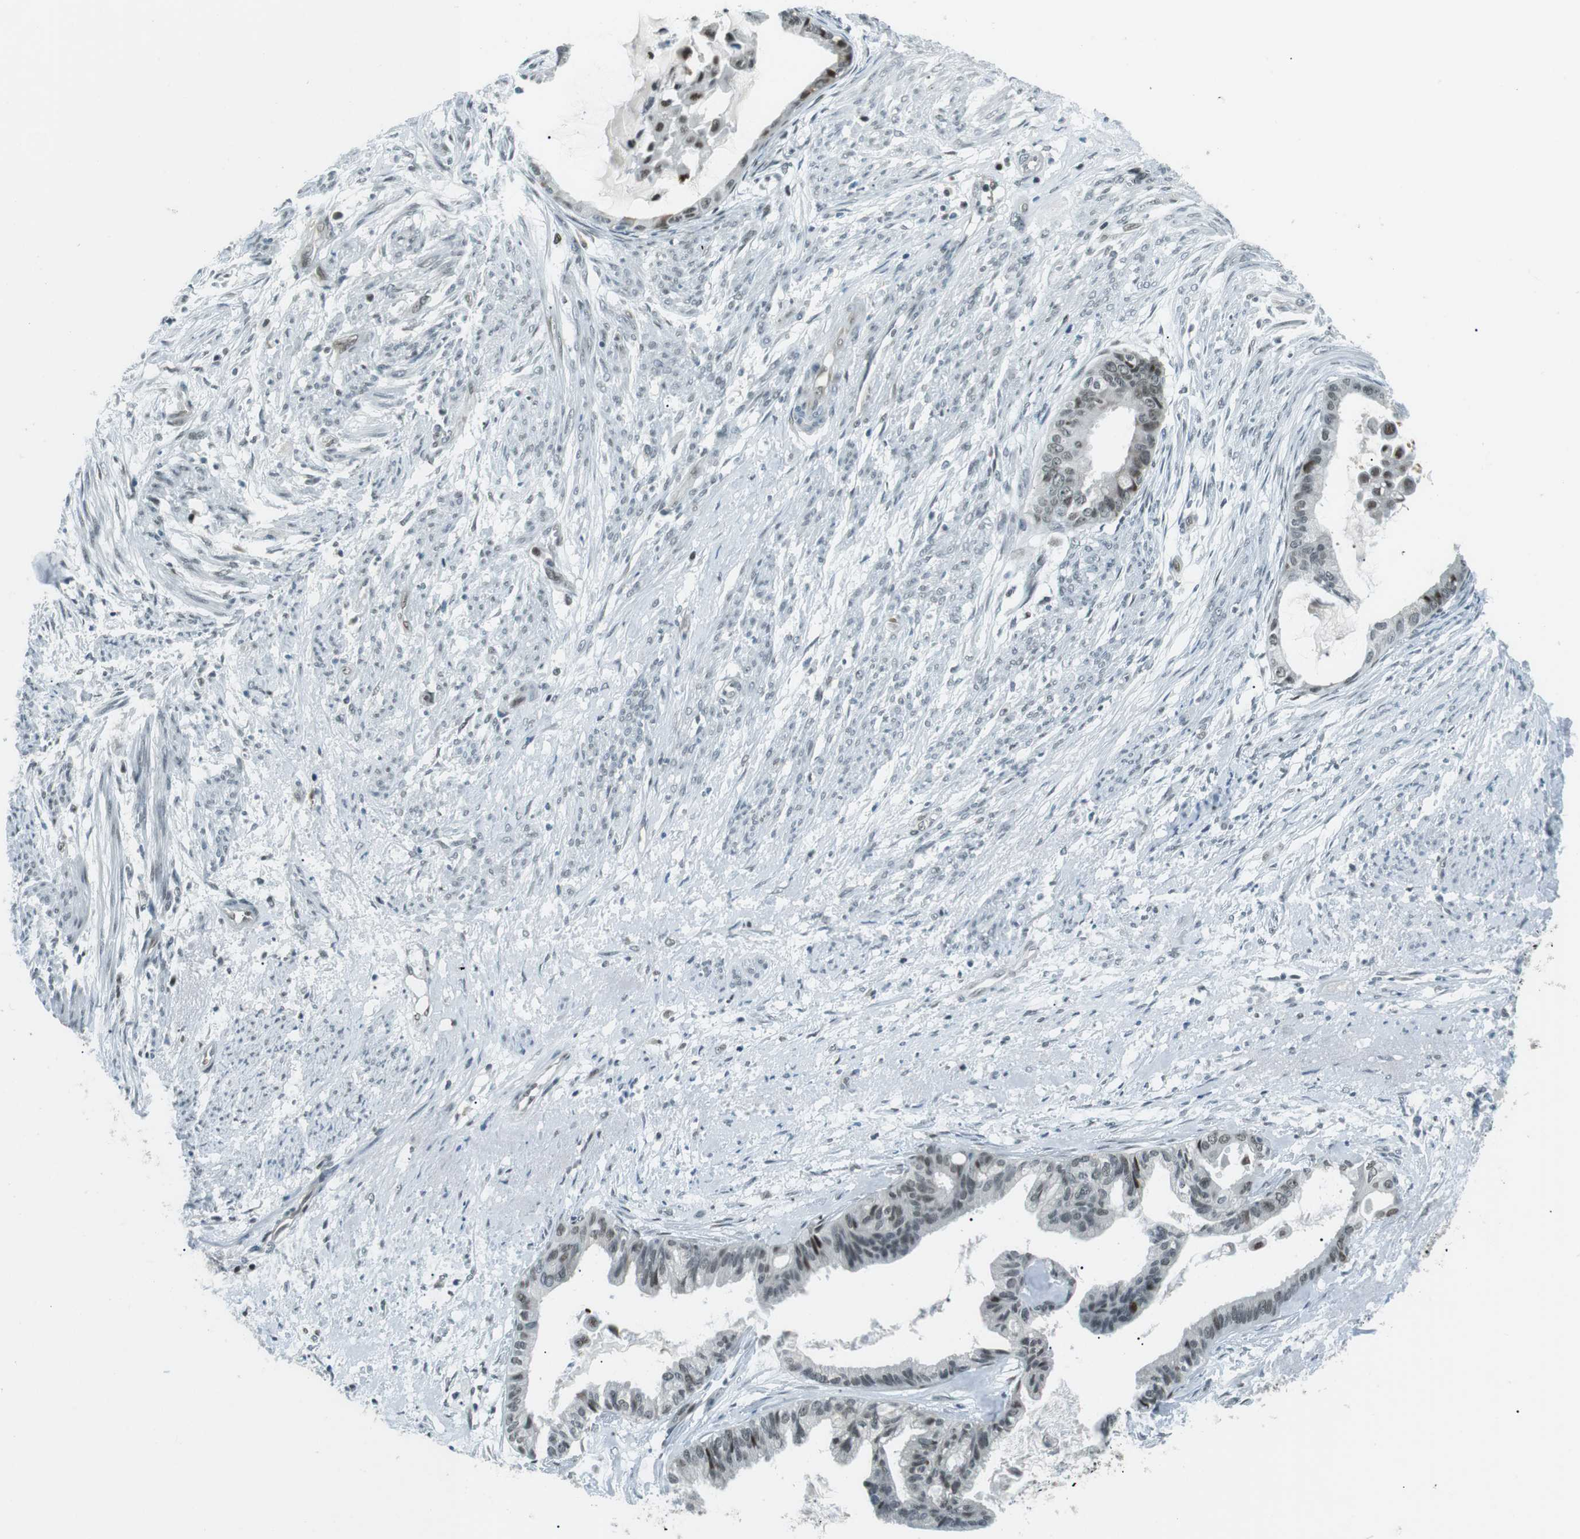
{"staining": {"intensity": "moderate", "quantity": "<25%", "location": "nuclear"}, "tissue": "cervical cancer", "cell_type": "Tumor cells", "image_type": "cancer", "snomed": [{"axis": "morphology", "description": "Normal tissue, NOS"}, {"axis": "morphology", "description": "Adenocarcinoma, NOS"}, {"axis": "topography", "description": "Cervix"}, {"axis": "topography", "description": "Endometrium"}], "caption": "Human cervical adenocarcinoma stained with a protein marker demonstrates moderate staining in tumor cells.", "gene": "PJA1", "patient": {"sex": "female", "age": 86}}